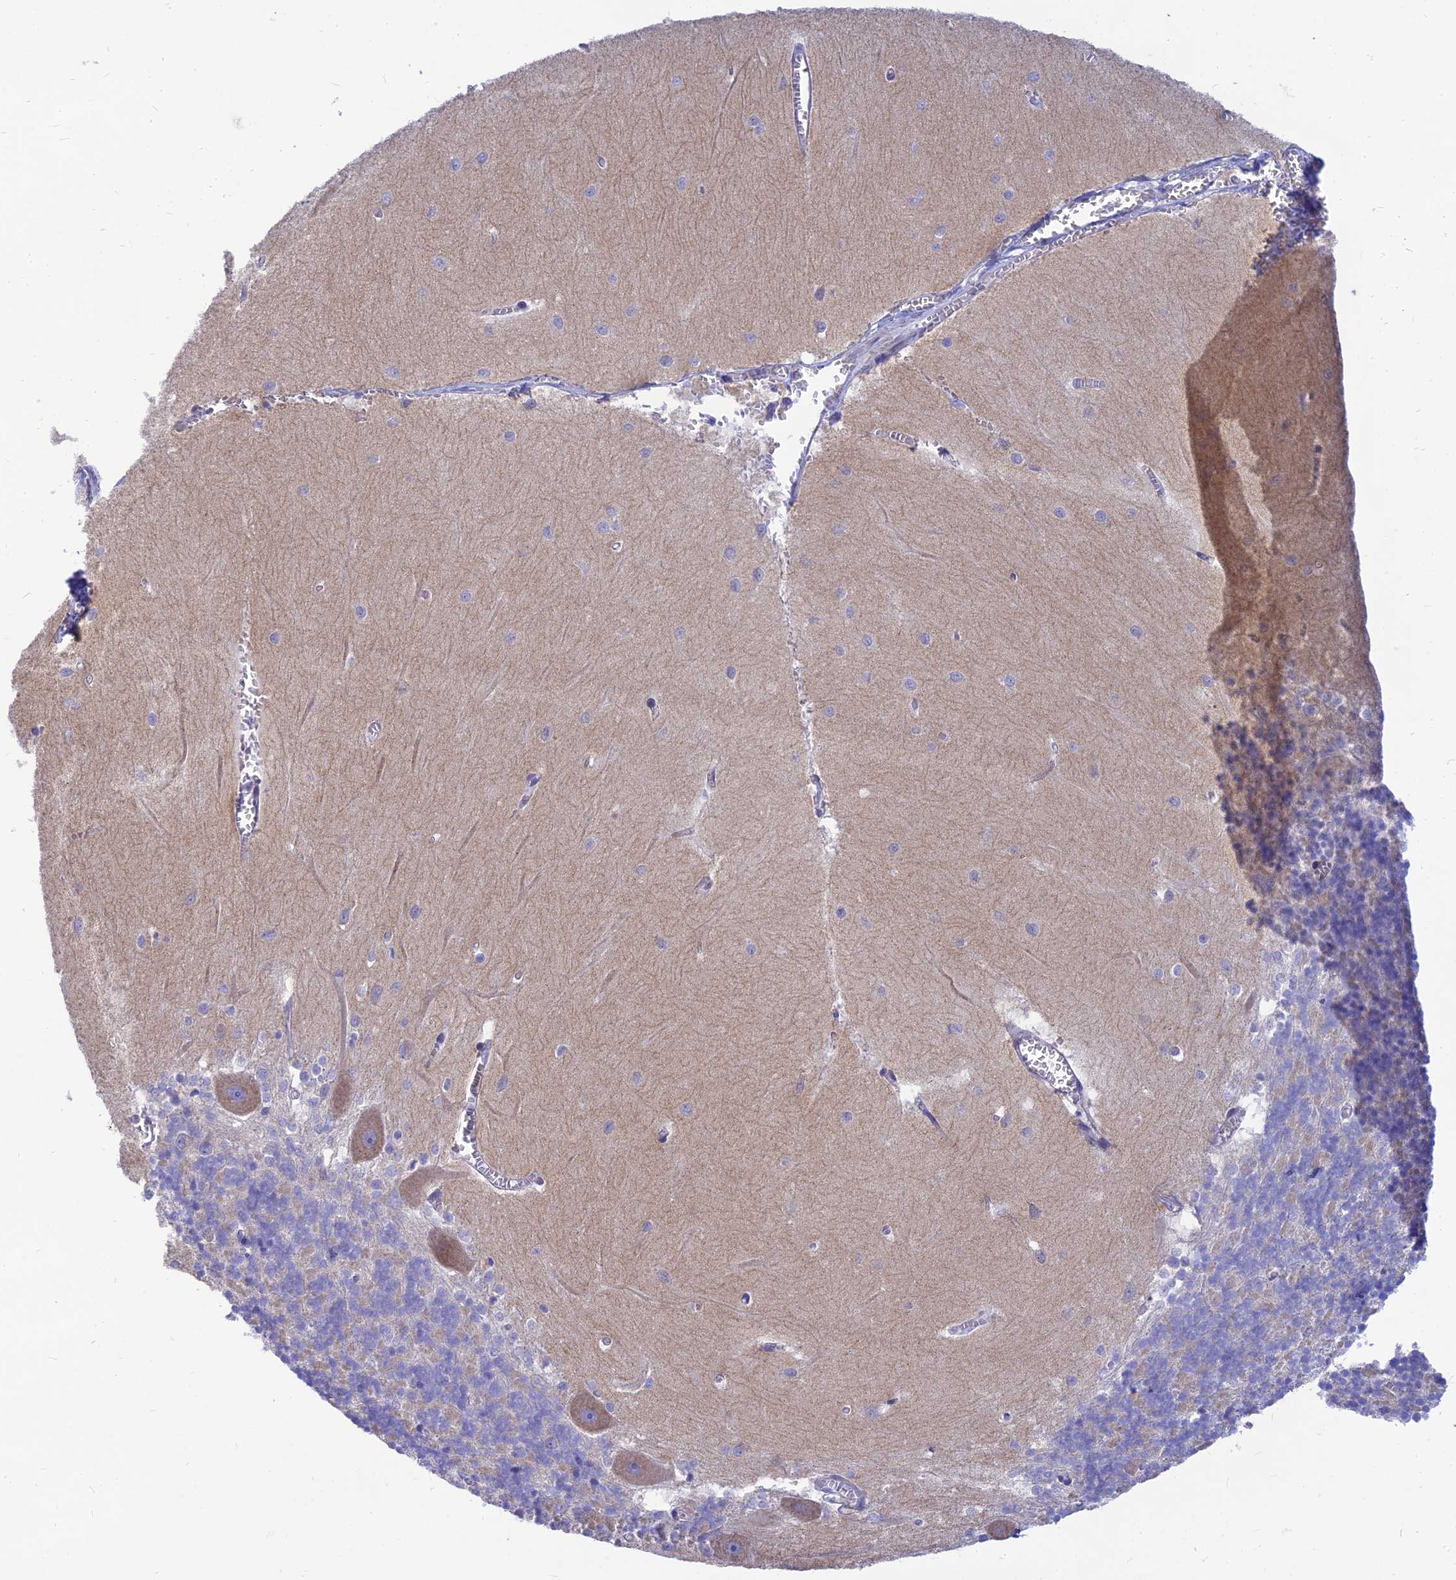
{"staining": {"intensity": "negative", "quantity": "none", "location": "none"}, "tissue": "cerebellum", "cell_type": "Cells in granular layer", "image_type": "normal", "snomed": [{"axis": "morphology", "description": "Normal tissue, NOS"}, {"axis": "topography", "description": "Cerebellum"}], "caption": "IHC photomicrograph of unremarkable human cerebellum stained for a protein (brown), which shows no positivity in cells in granular layer.", "gene": "TMEM30B", "patient": {"sex": "male", "age": 37}}